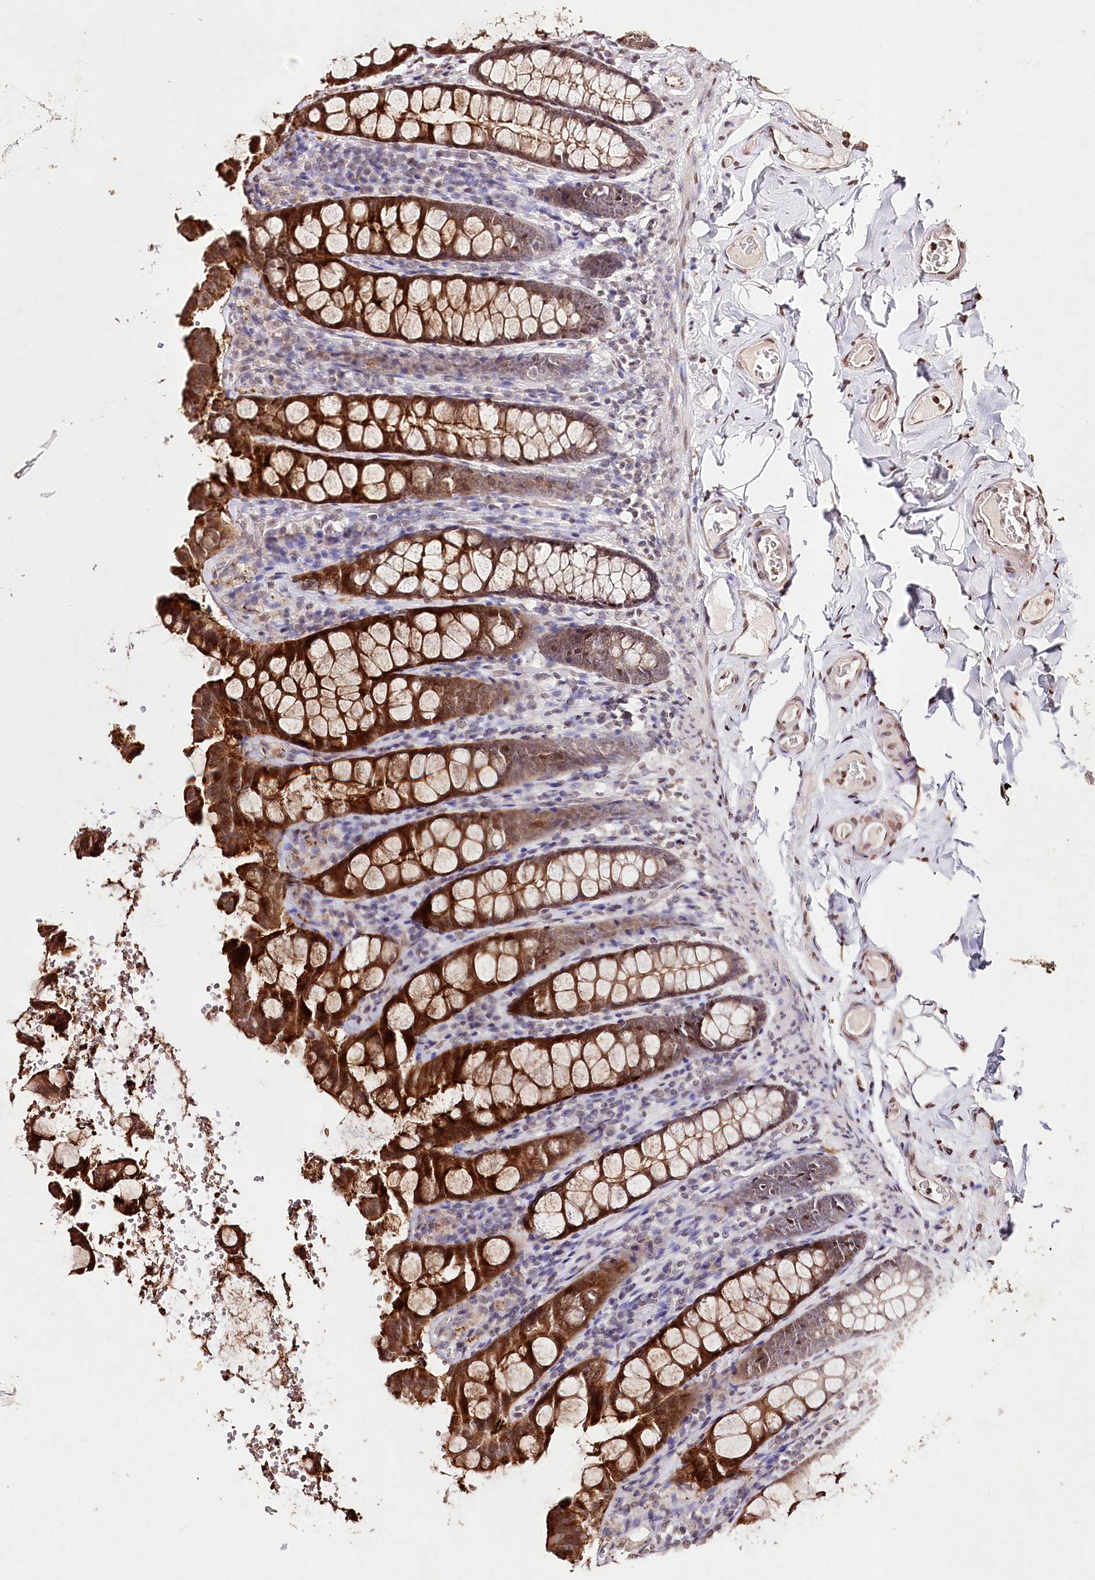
{"staining": {"intensity": "moderate", "quantity": ">75%", "location": "cytoplasmic/membranous,nuclear"}, "tissue": "colon", "cell_type": "Endothelial cells", "image_type": "normal", "snomed": [{"axis": "morphology", "description": "Normal tissue, NOS"}, {"axis": "topography", "description": "Colon"}, {"axis": "topography", "description": "Peripheral nerve tissue"}], "caption": "Moderate cytoplasmic/membranous,nuclear protein expression is present in about >75% of endothelial cells in colon. The protein is stained brown, and the nuclei are stained in blue (DAB IHC with brightfield microscopy, high magnification).", "gene": "DMXL1", "patient": {"sex": "female", "age": 61}}